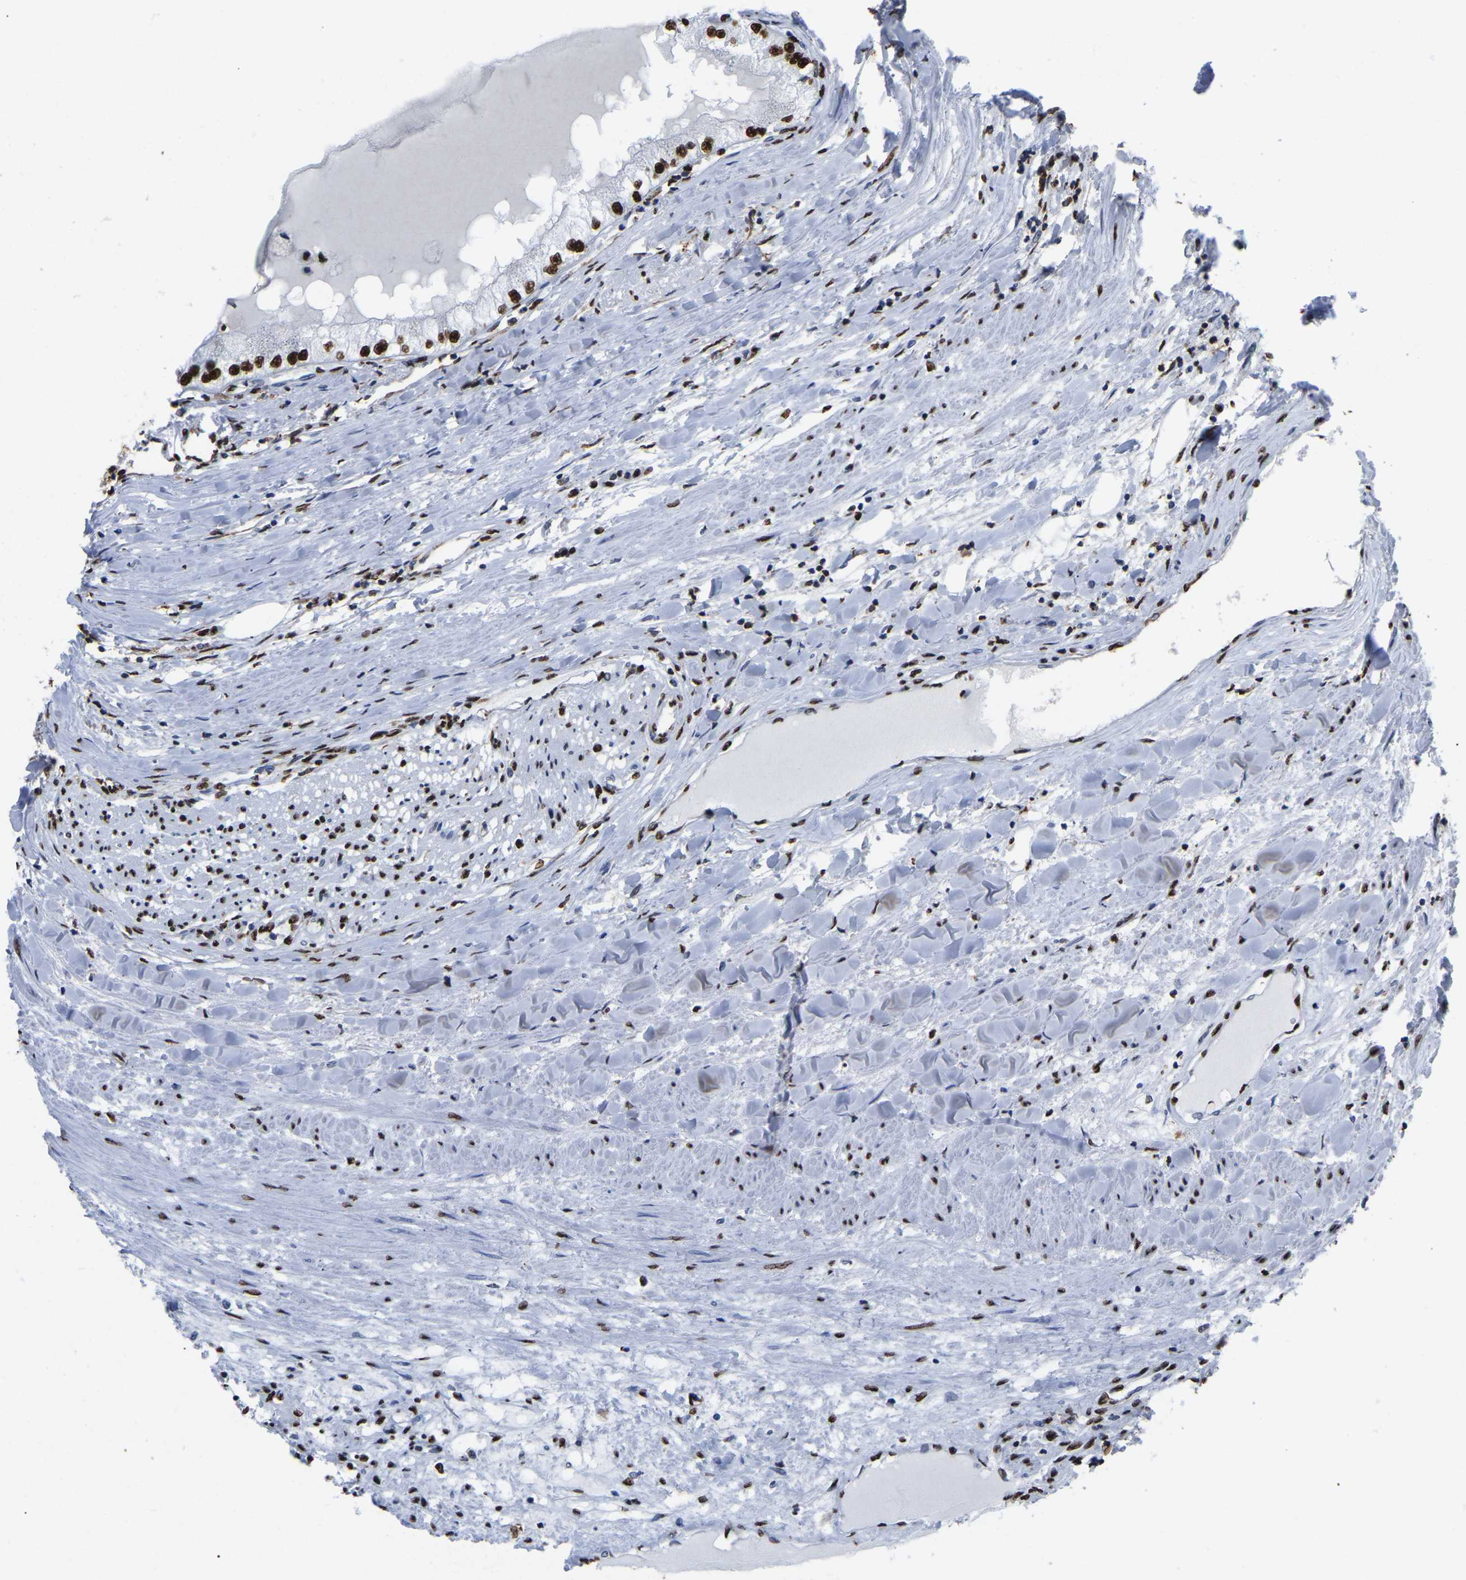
{"staining": {"intensity": "strong", "quantity": ">75%", "location": "nuclear"}, "tissue": "renal cancer", "cell_type": "Tumor cells", "image_type": "cancer", "snomed": [{"axis": "morphology", "description": "Adenocarcinoma, NOS"}, {"axis": "topography", "description": "Kidney"}], "caption": "Brown immunohistochemical staining in renal adenocarcinoma shows strong nuclear expression in approximately >75% of tumor cells.", "gene": "RBL2", "patient": {"sex": "male", "age": 68}}